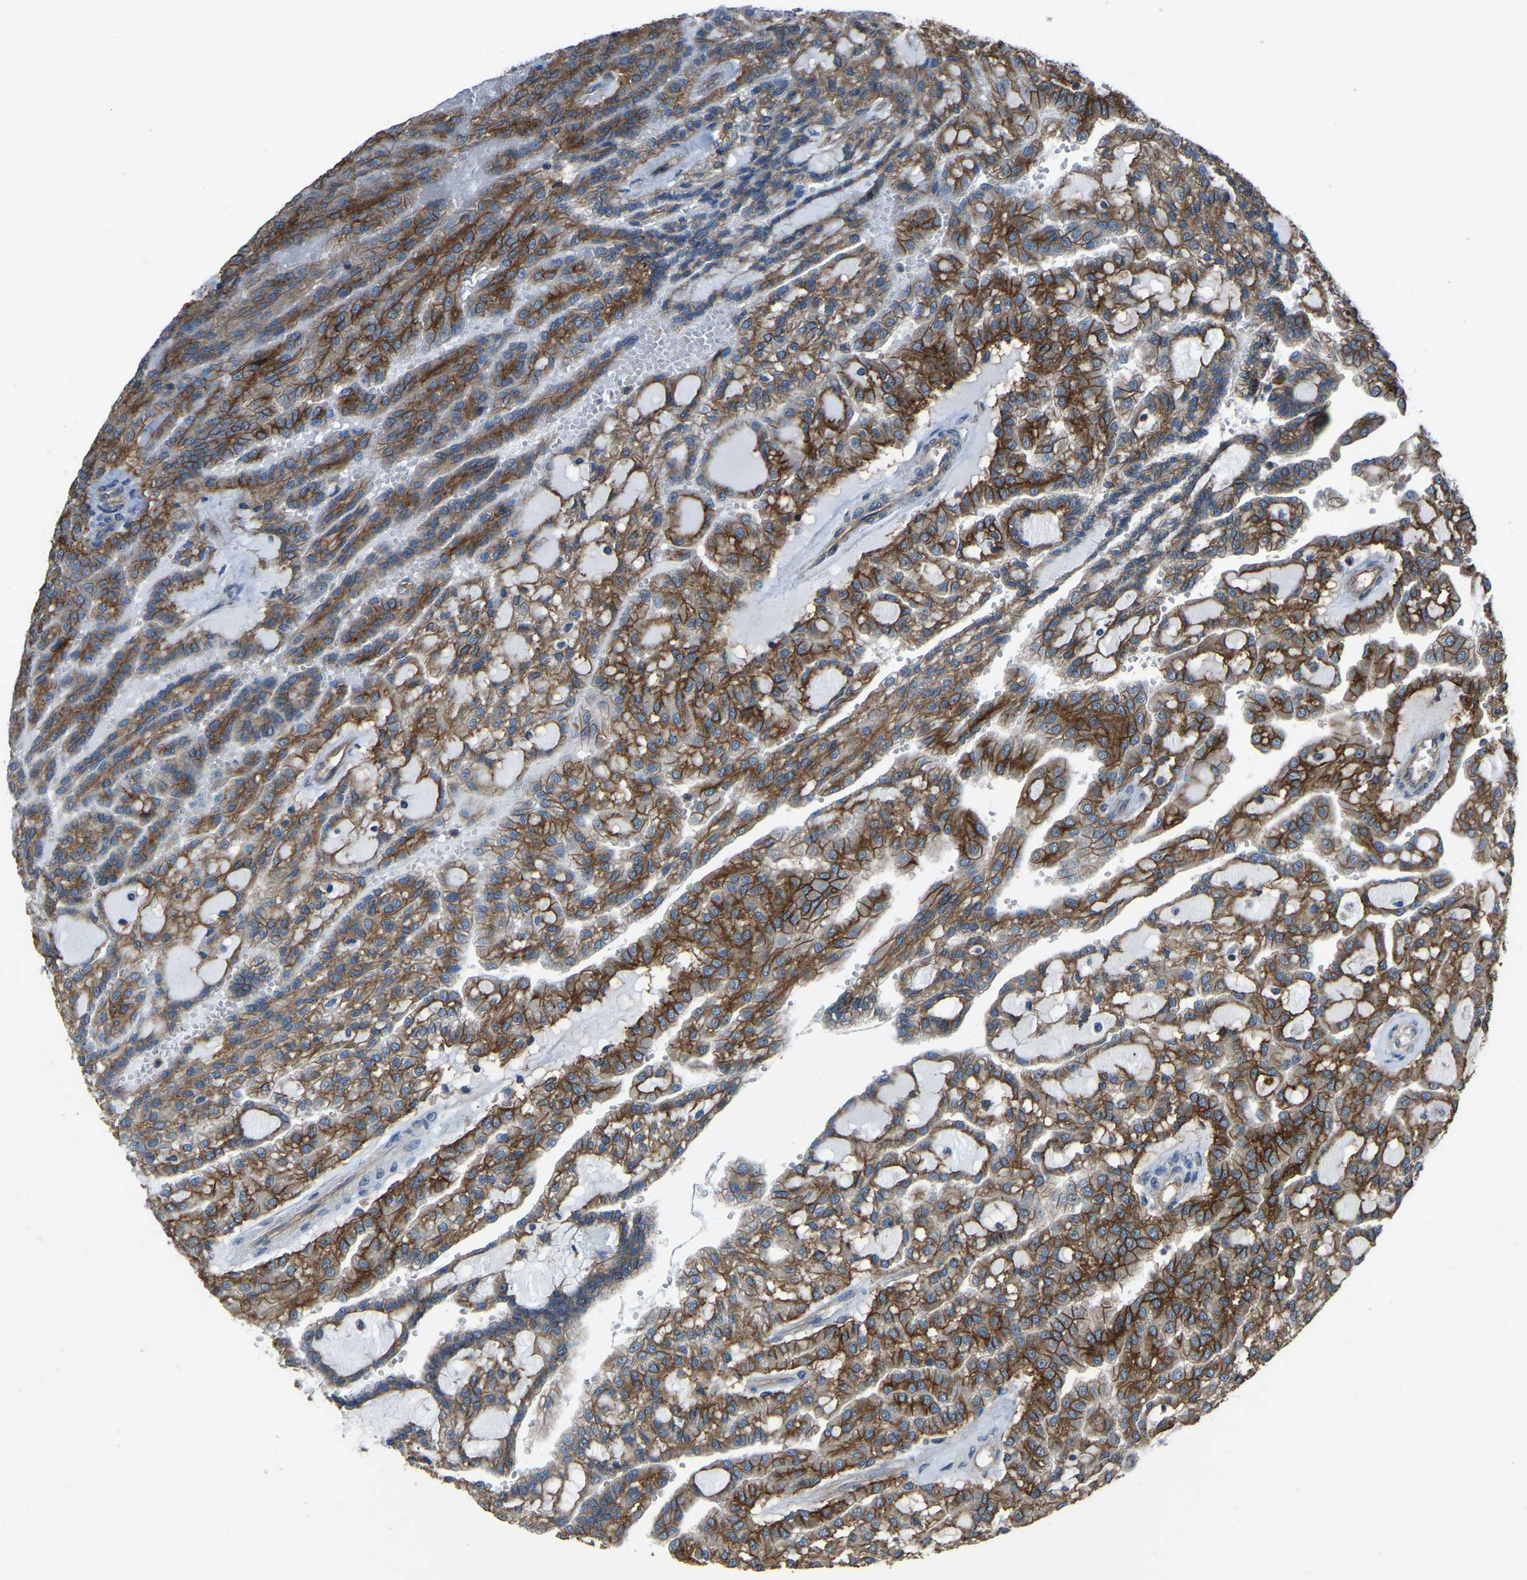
{"staining": {"intensity": "moderate", "quantity": ">75%", "location": "cytoplasmic/membranous"}, "tissue": "renal cancer", "cell_type": "Tumor cells", "image_type": "cancer", "snomed": [{"axis": "morphology", "description": "Adenocarcinoma, NOS"}, {"axis": "topography", "description": "Kidney"}], "caption": "Immunohistochemical staining of adenocarcinoma (renal) exhibits moderate cytoplasmic/membranous protein expression in approximately >75% of tumor cells.", "gene": "SLC4A2", "patient": {"sex": "male", "age": 63}}